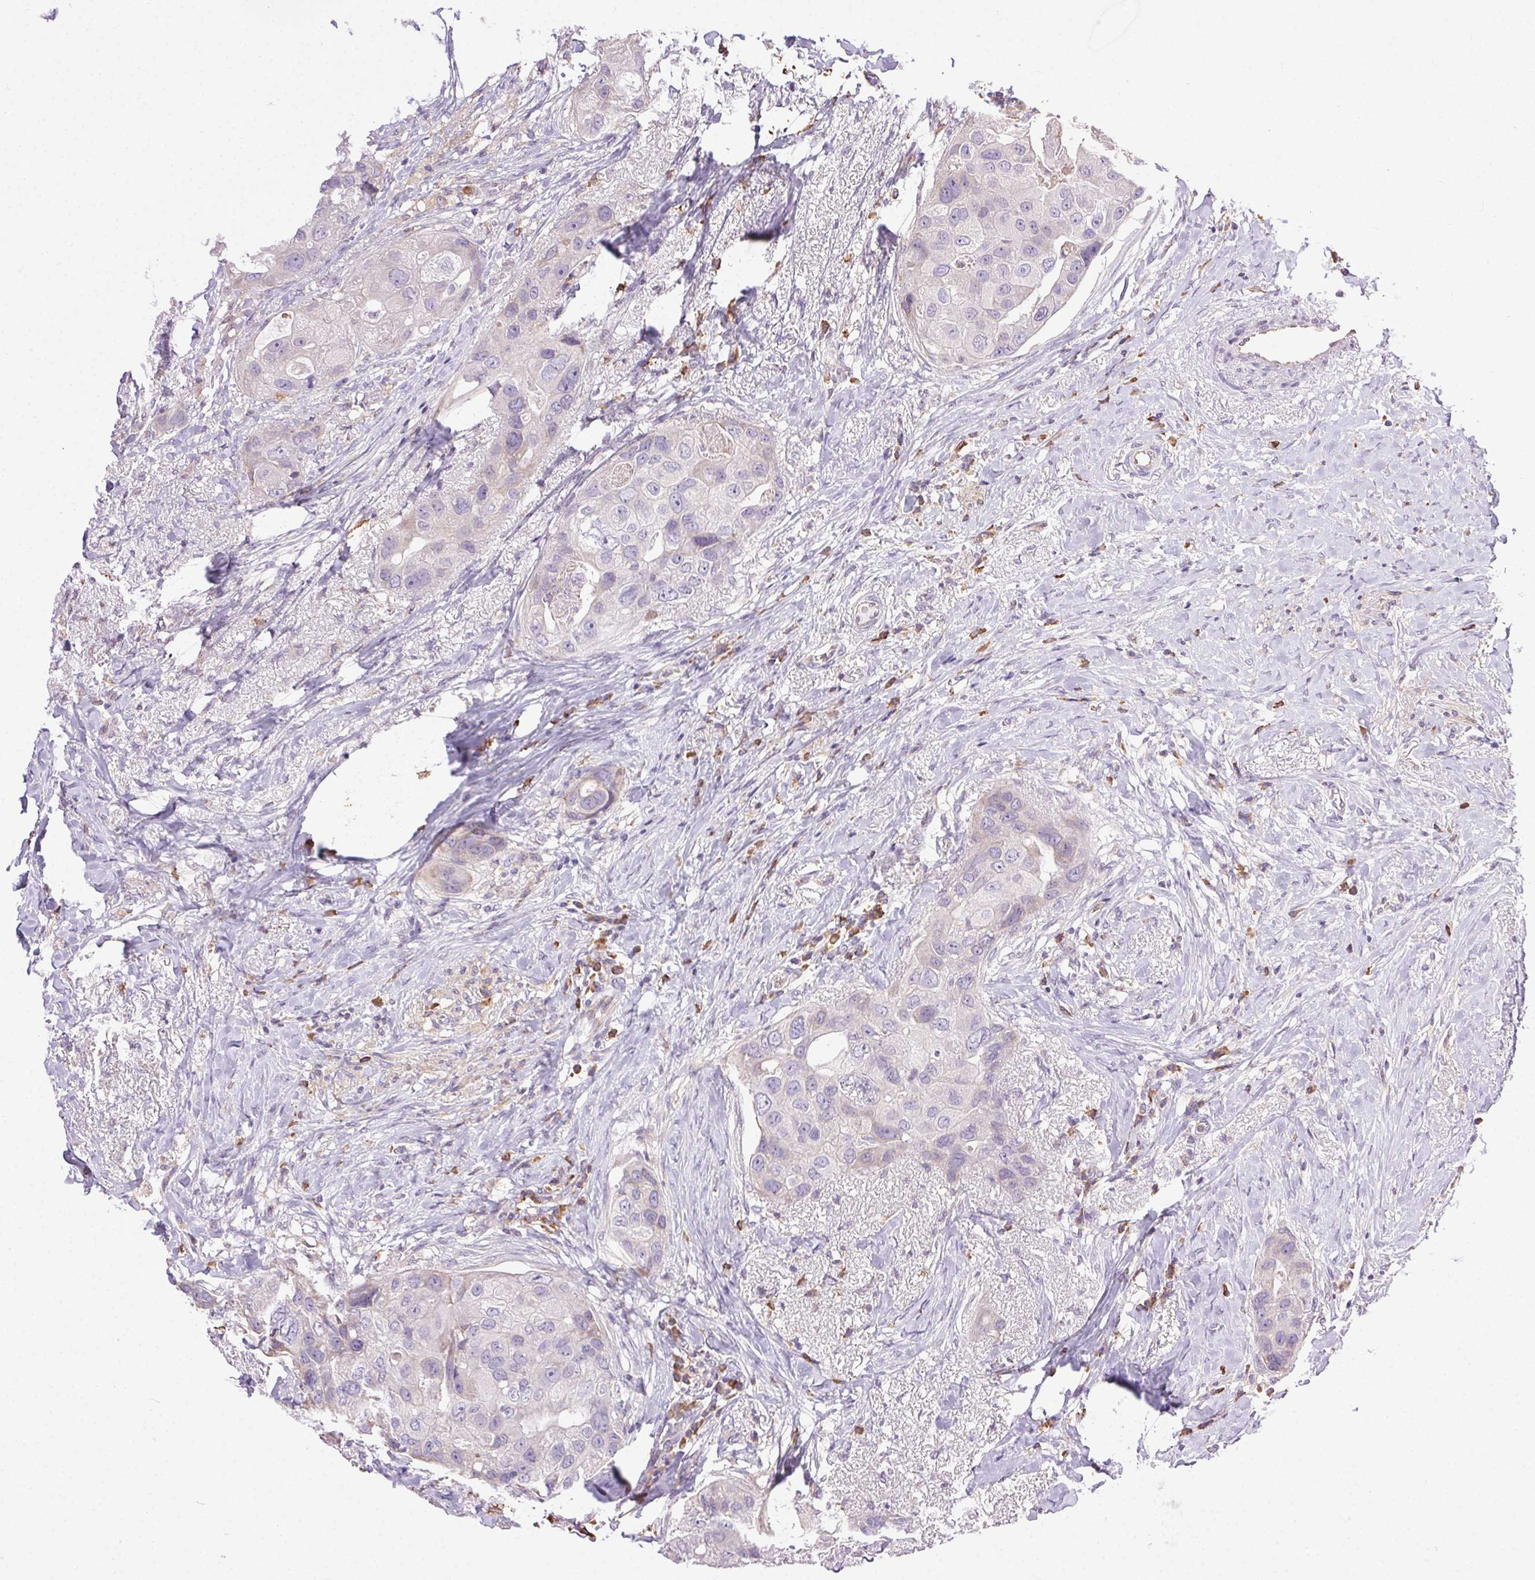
{"staining": {"intensity": "negative", "quantity": "none", "location": "none"}, "tissue": "breast cancer", "cell_type": "Tumor cells", "image_type": "cancer", "snomed": [{"axis": "morphology", "description": "Duct carcinoma"}, {"axis": "topography", "description": "Breast"}], "caption": "An immunohistochemistry micrograph of breast cancer (intraductal carcinoma) is shown. There is no staining in tumor cells of breast cancer (intraductal carcinoma). The staining was performed using DAB (3,3'-diaminobenzidine) to visualize the protein expression in brown, while the nuclei were stained in blue with hematoxylin (Magnification: 20x).", "gene": "SNX31", "patient": {"sex": "female", "age": 43}}